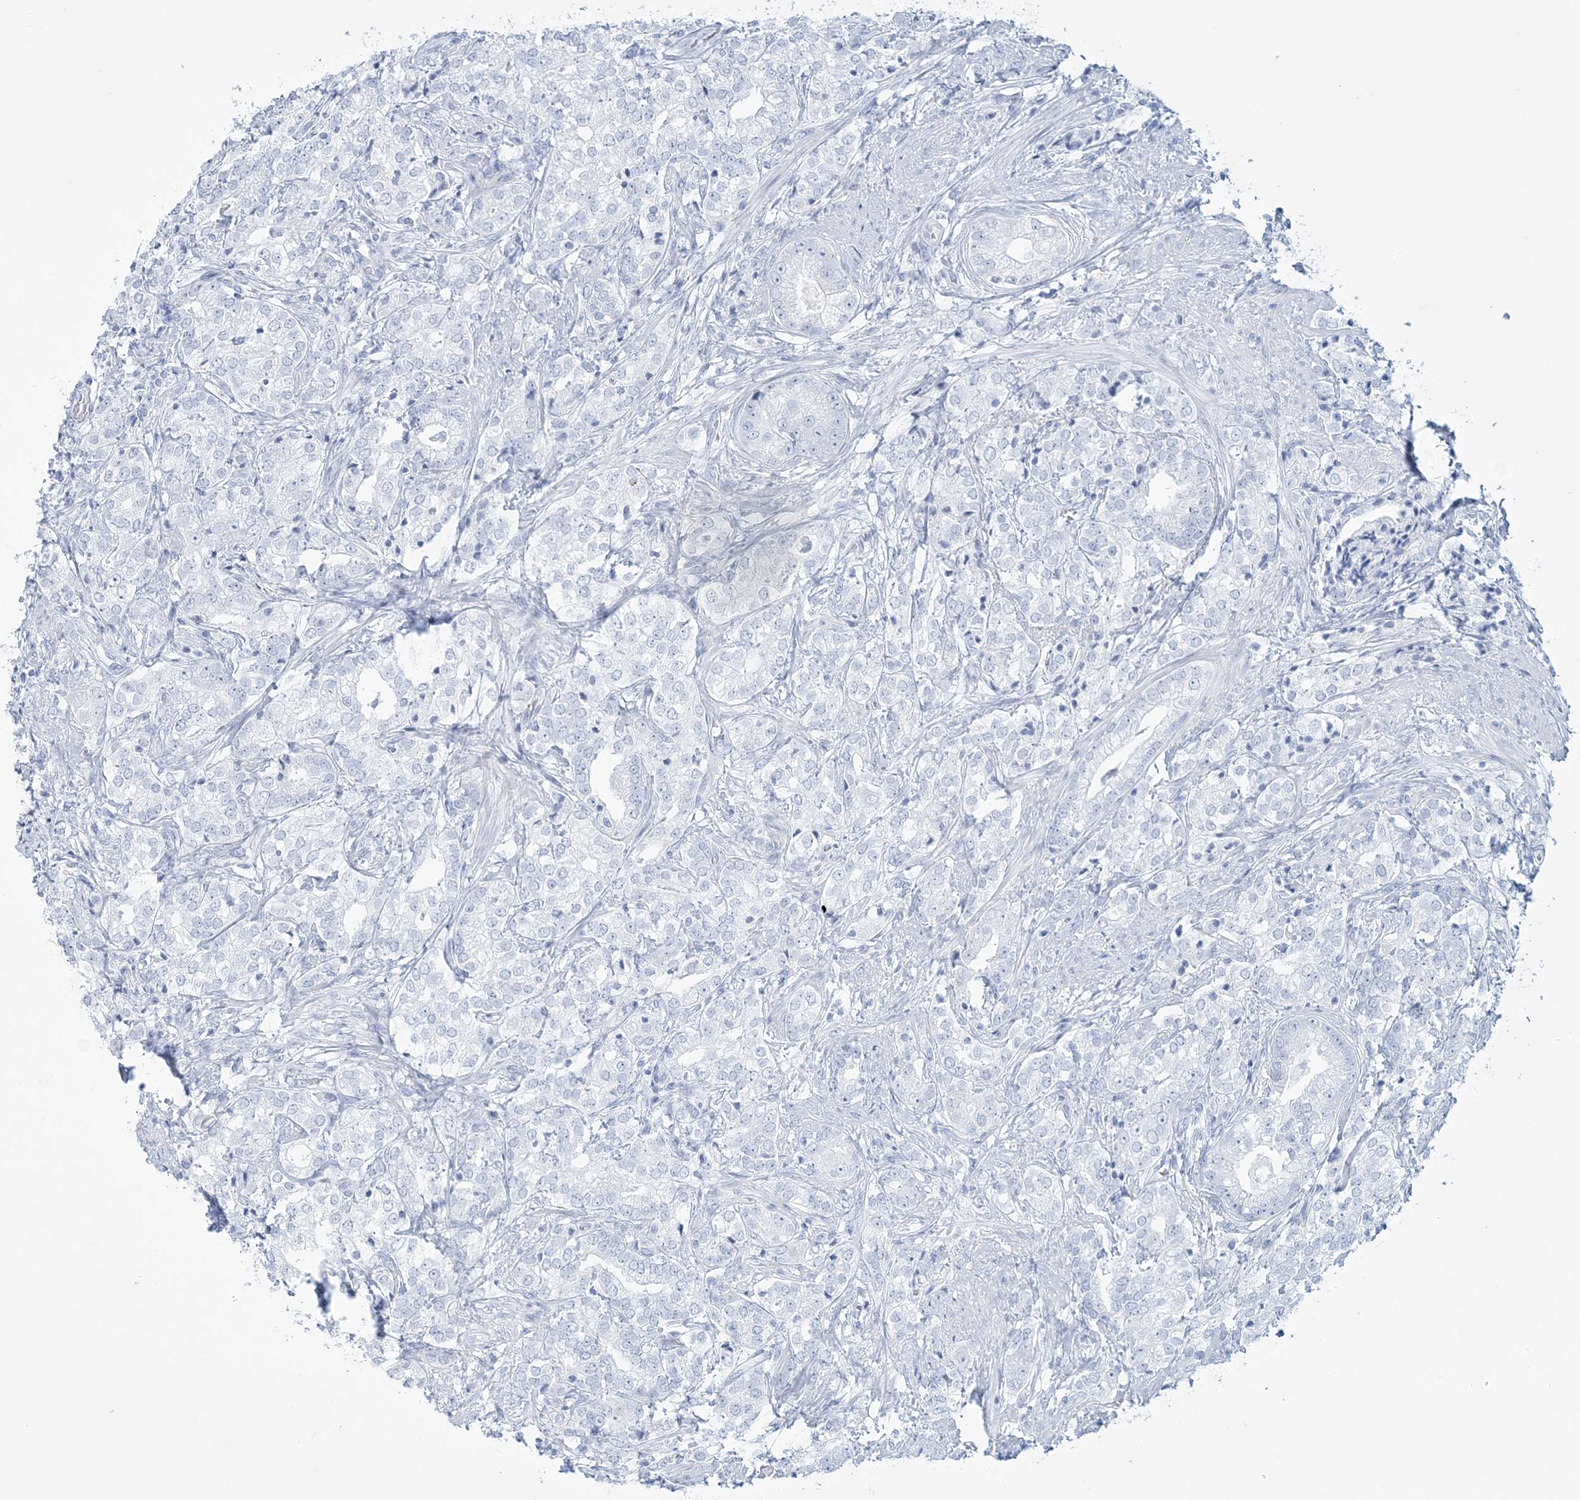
{"staining": {"intensity": "negative", "quantity": "none", "location": "none"}, "tissue": "prostate cancer", "cell_type": "Tumor cells", "image_type": "cancer", "snomed": [{"axis": "morphology", "description": "Adenocarcinoma, High grade"}, {"axis": "topography", "description": "Prostate"}], "caption": "Prostate cancer was stained to show a protein in brown. There is no significant expression in tumor cells.", "gene": "ADGB", "patient": {"sex": "male", "age": 69}}